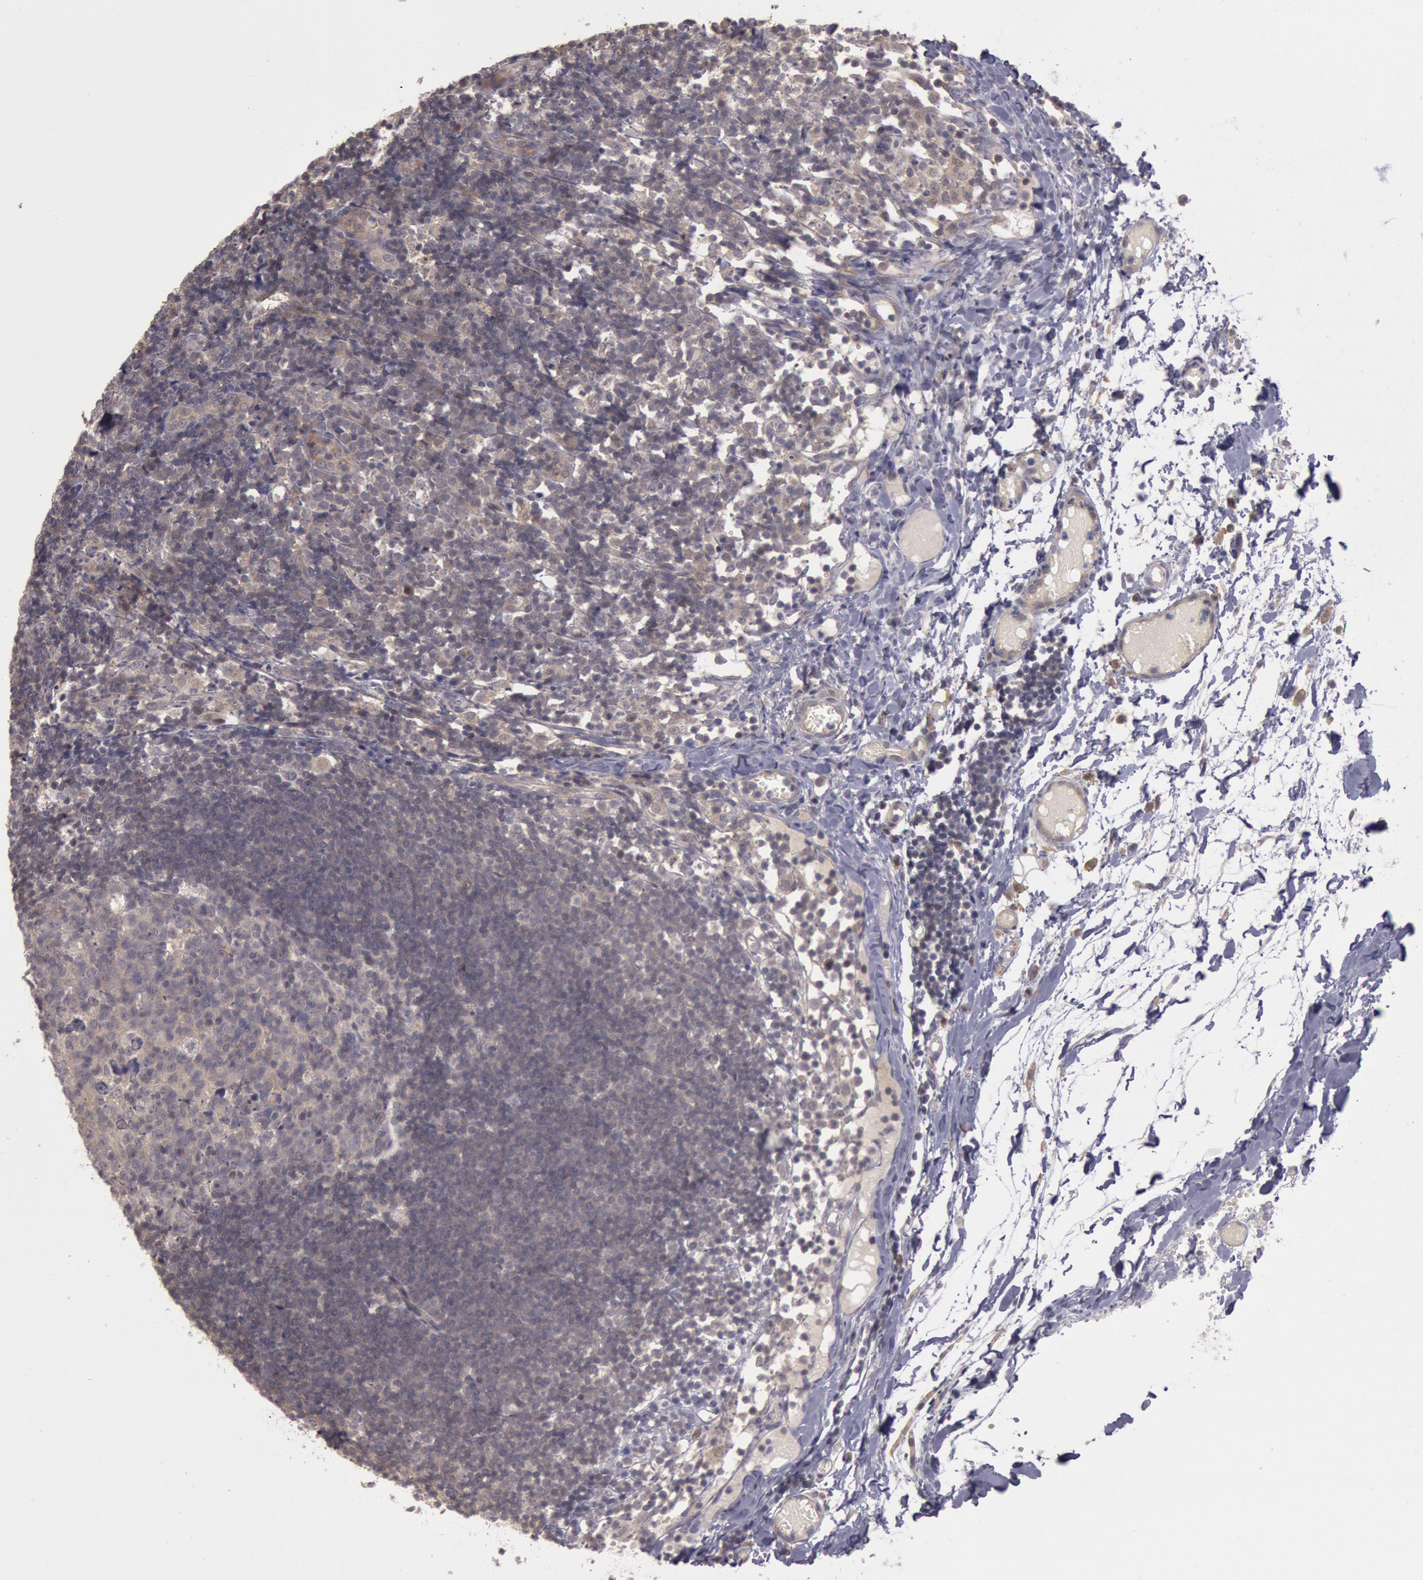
{"staining": {"intensity": "weak", "quantity": ">75%", "location": "cytoplasmic/membranous"}, "tissue": "lymph node", "cell_type": "Germinal center cells", "image_type": "normal", "snomed": [{"axis": "morphology", "description": "Normal tissue, NOS"}, {"axis": "morphology", "description": "Inflammation, NOS"}, {"axis": "topography", "description": "Lymph node"}, {"axis": "topography", "description": "Salivary gland"}], "caption": "Immunohistochemical staining of benign human lymph node reveals weak cytoplasmic/membranous protein staining in about >75% of germinal center cells. (DAB = brown stain, brightfield microscopy at high magnification).", "gene": "TRIB2", "patient": {"sex": "male", "age": 3}}